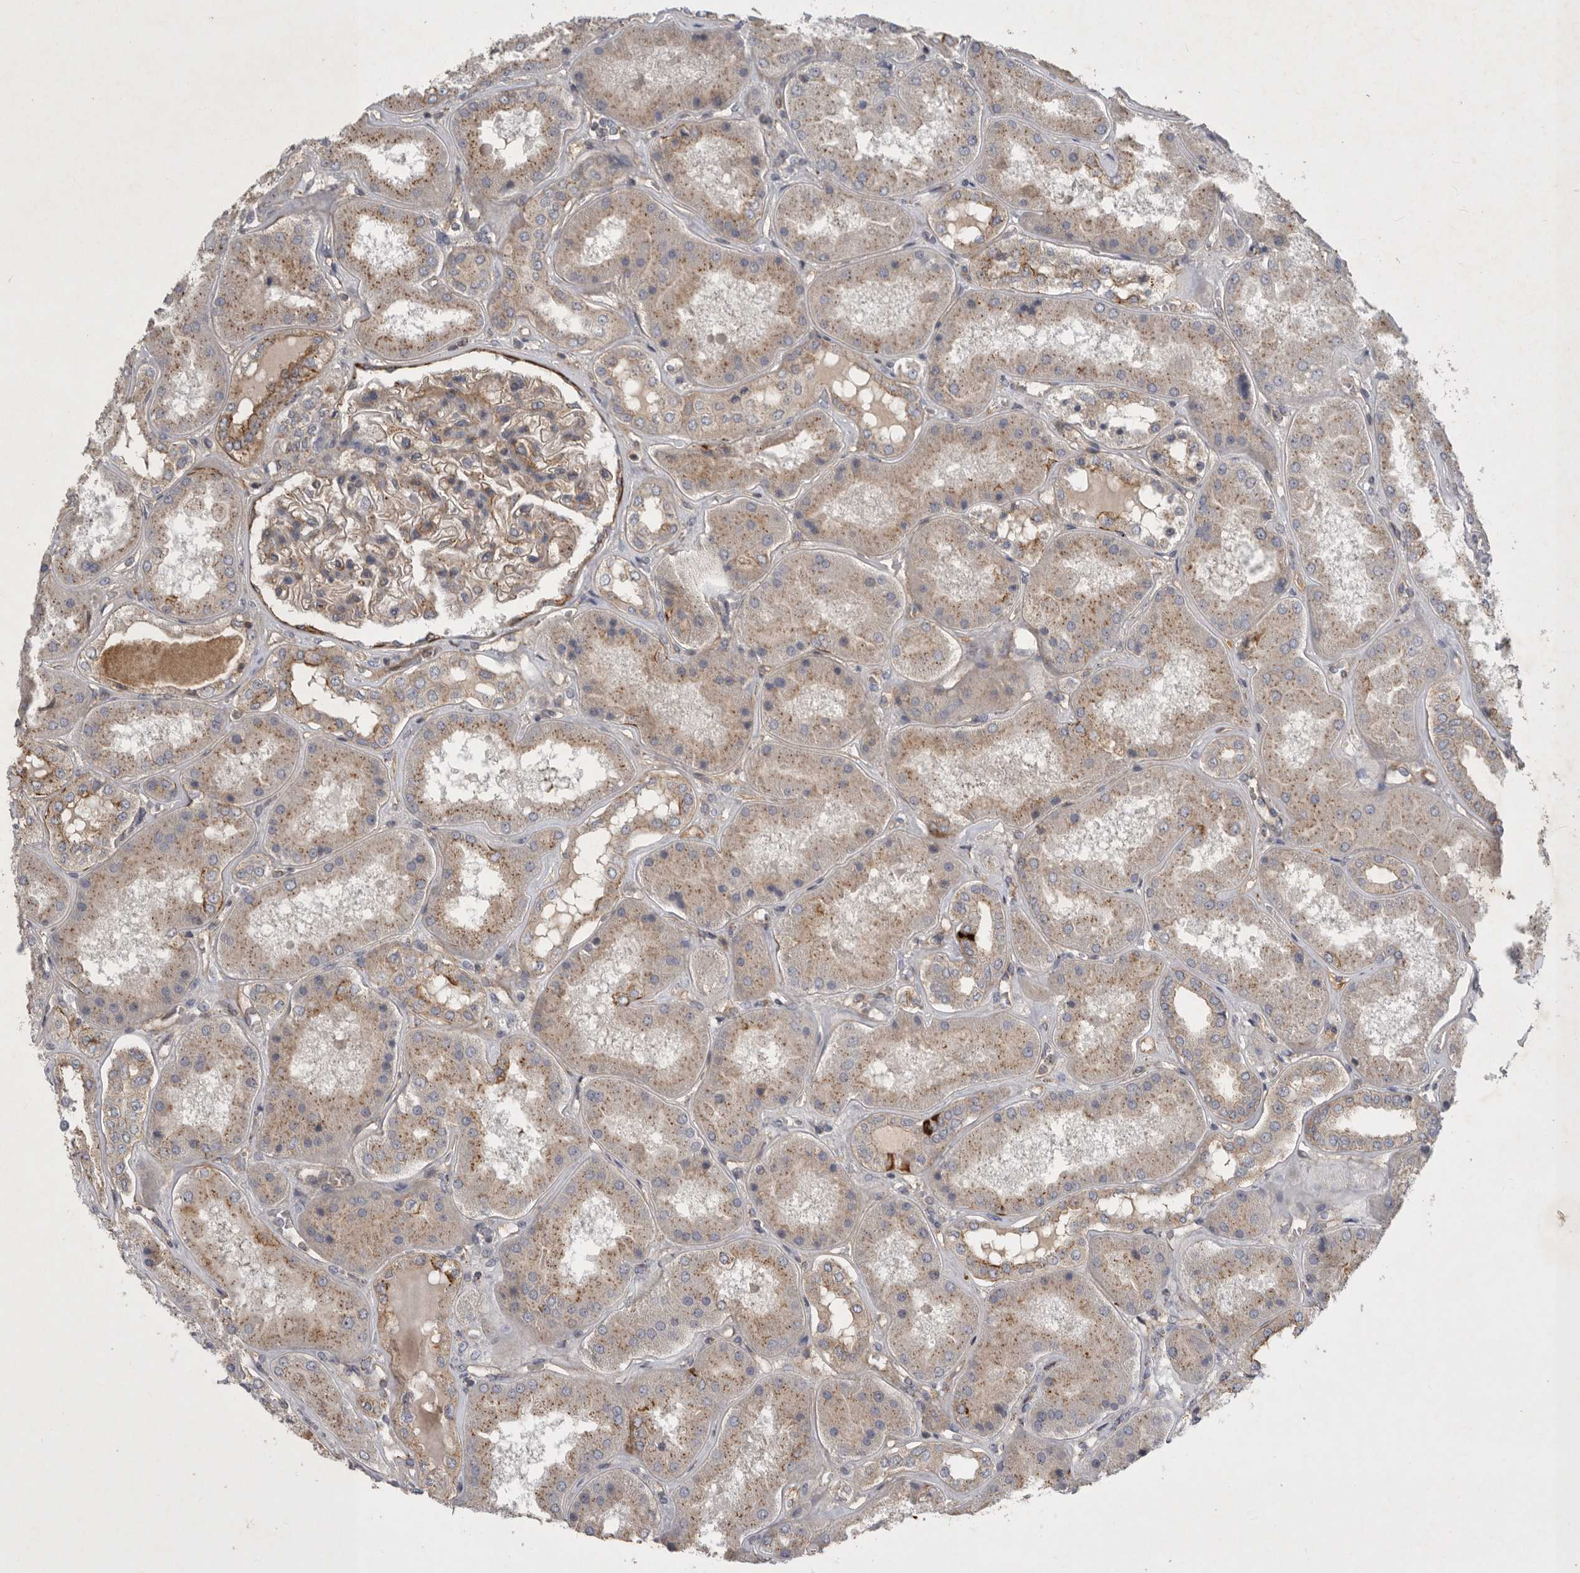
{"staining": {"intensity": "moderate", "quantity": ">75%", "location": "cytoplasmic/membranous"}, "tissue": "kidney", "cell_type": "Cells in glomeruli", "image_type": "normal", "snomed": [{"axis": "morphology", "description": "Normal tissue, NOS"}, {"axis": "topography", "description": "Kidney"}], "caption": "Immunohistochemical staining of normal kidney demonstrates moderate cytoplasmic/membranous protein staining in about >75% of cells in glomeruli.", "gene": "MLPH", "patient": {"sex": "female", "age": 56}}